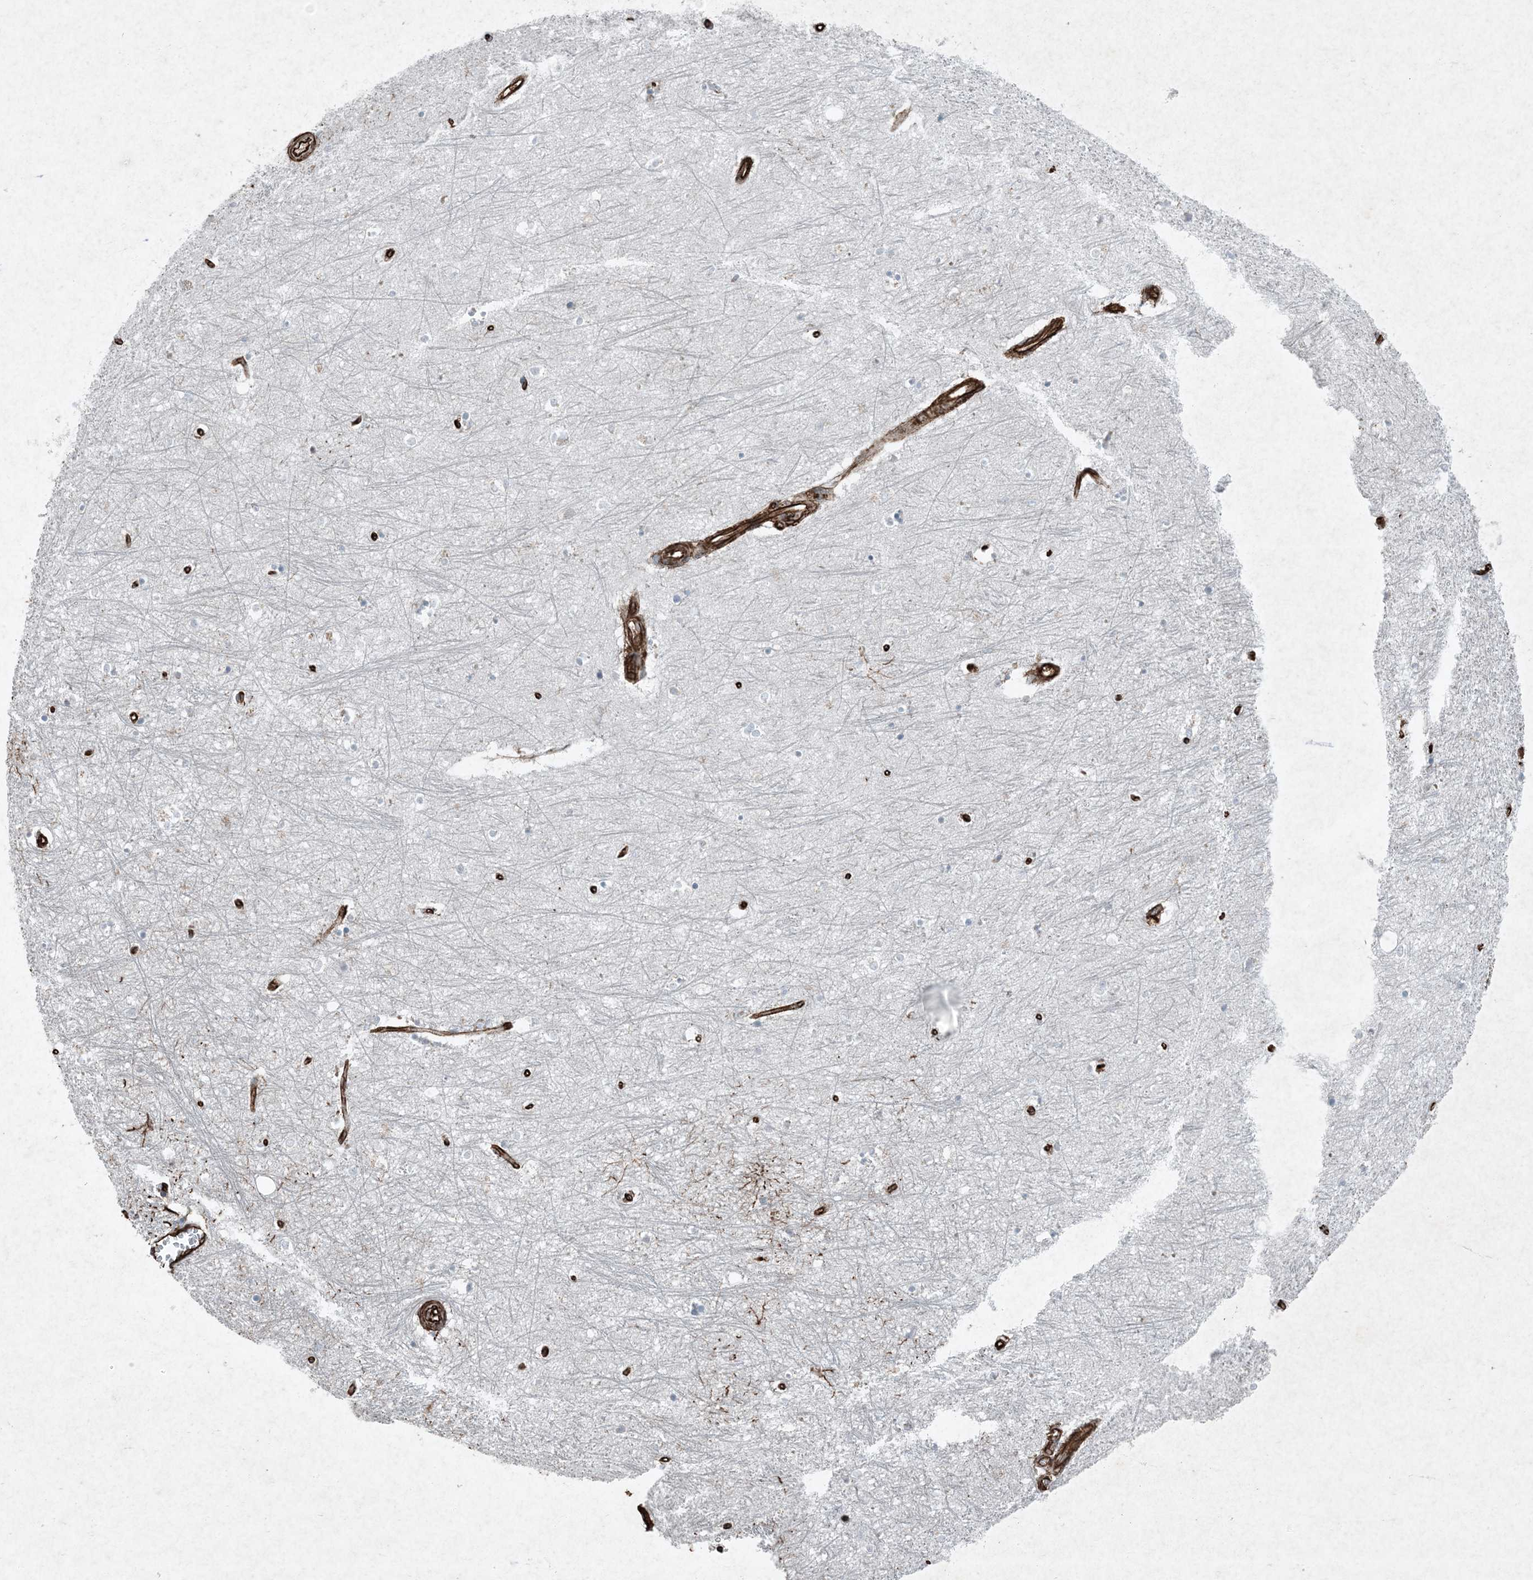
{"staining": {"intensity": "negative", "quantity": "none", "location": "none"}, "tissue": "hippocampus", "cell_type": "Glial cells", "image_type": "normal", "snomed": [{"axis": "morphology", "description": "Normal tissue, NOS"}, {"axis": "topography", "description": "Hippocampus"}], "caption": "An image of human hippocampus is negative for staining in glial cells.", "gene": "RYK", "patient": {"sex": "female", "age": 64}}